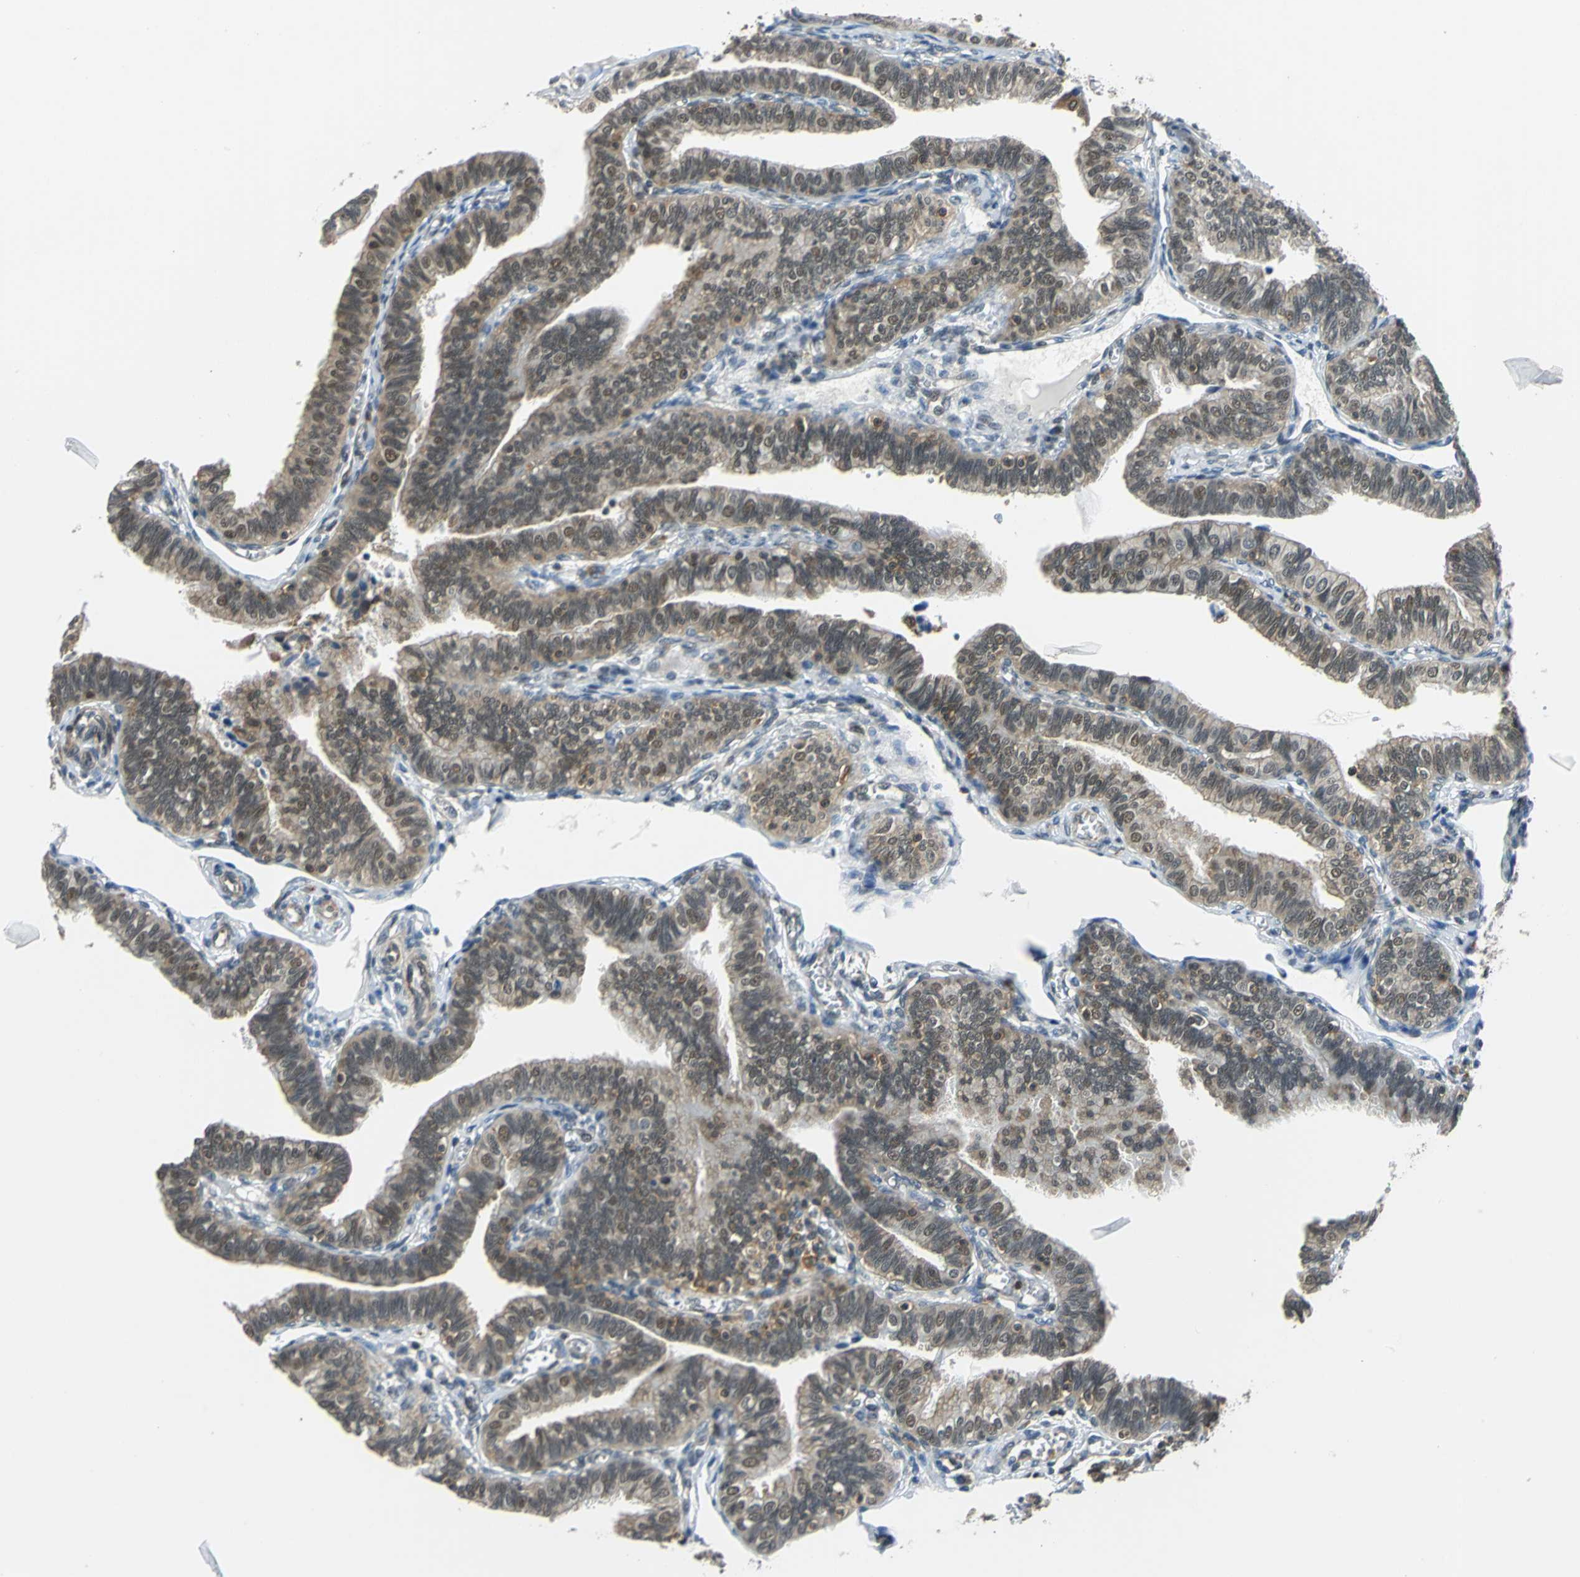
{"staining": {"intensity": "moderate", "quantity": ">75%", "location": "cytoplasmic/membranous,nuclear"}, "tissue": "fallopian tube", "cell_type": "Glandular cells", "image_type": "normal", "snomed": [{"axis": "morphology", "description": "Normal tissue, NOS"}, {"axis": "topography", "description": "Fallopian tube"}], "caption": "Fallopian tube was stained to show a protein in brown. There is medium levels of moderate cytoplasmic/membranous,nuclear staining in approximately >75% of glandular cells.", "gene": "ARPC3", "patient": {"sex": "female", "age": 46}}